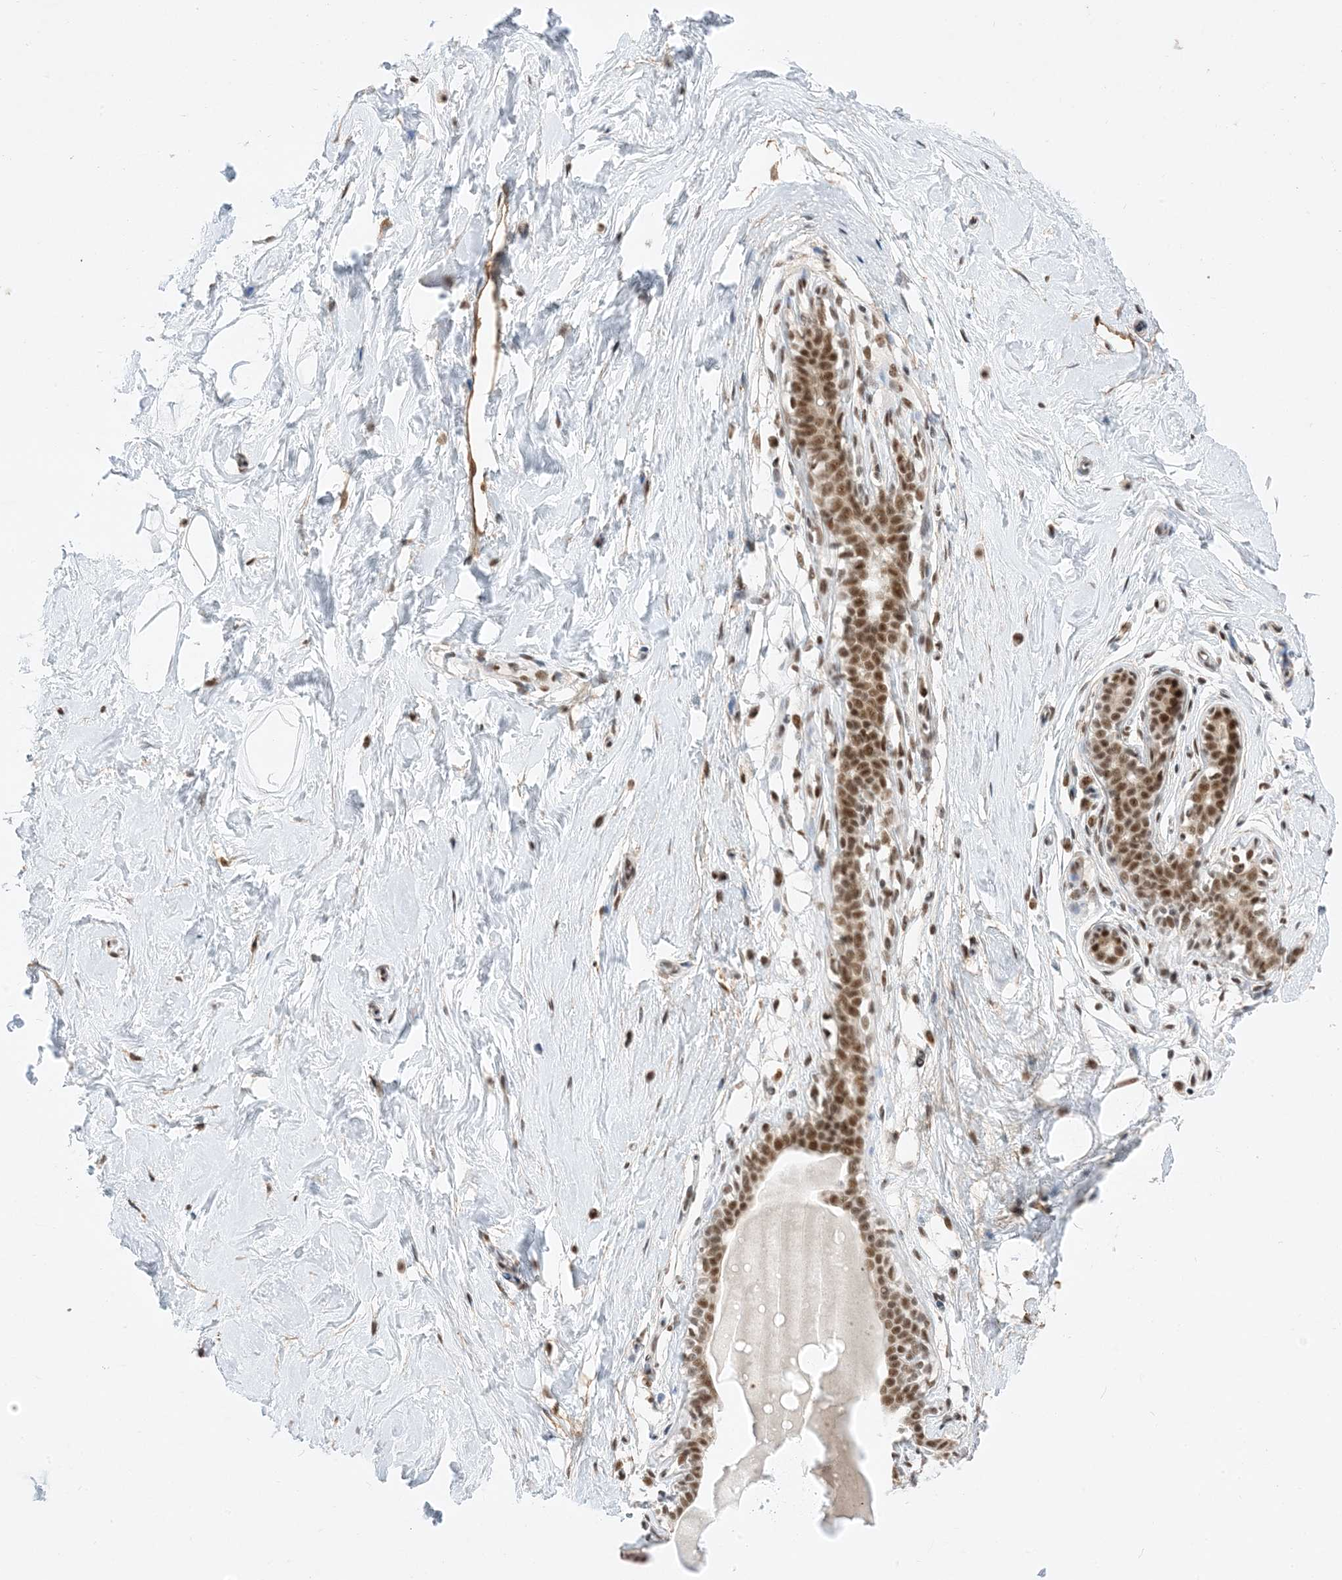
{"staining": {"intensity": "negative", "quantity": "none", "location": "none"}, "tissue": "breast", "cell_type": "Adipocytes", "image_type": "normal", "snomed": [{"axis": "morphology", "description": "Normal tissue, NOS"}, {"axis": "morphology", "description": "Adenoma, NOS"}, {"axis": "topography", "description": "Breast"}], "caption": "Immunohistochemistry (IHC) photomicrograph of benign breast: human breast stained with DAB demonstrates no significant protein expression in adipocytes. Nuclei are stained in blue.", "gene": "SF3A3", "patient": {"sex": "female", "age": 23}}